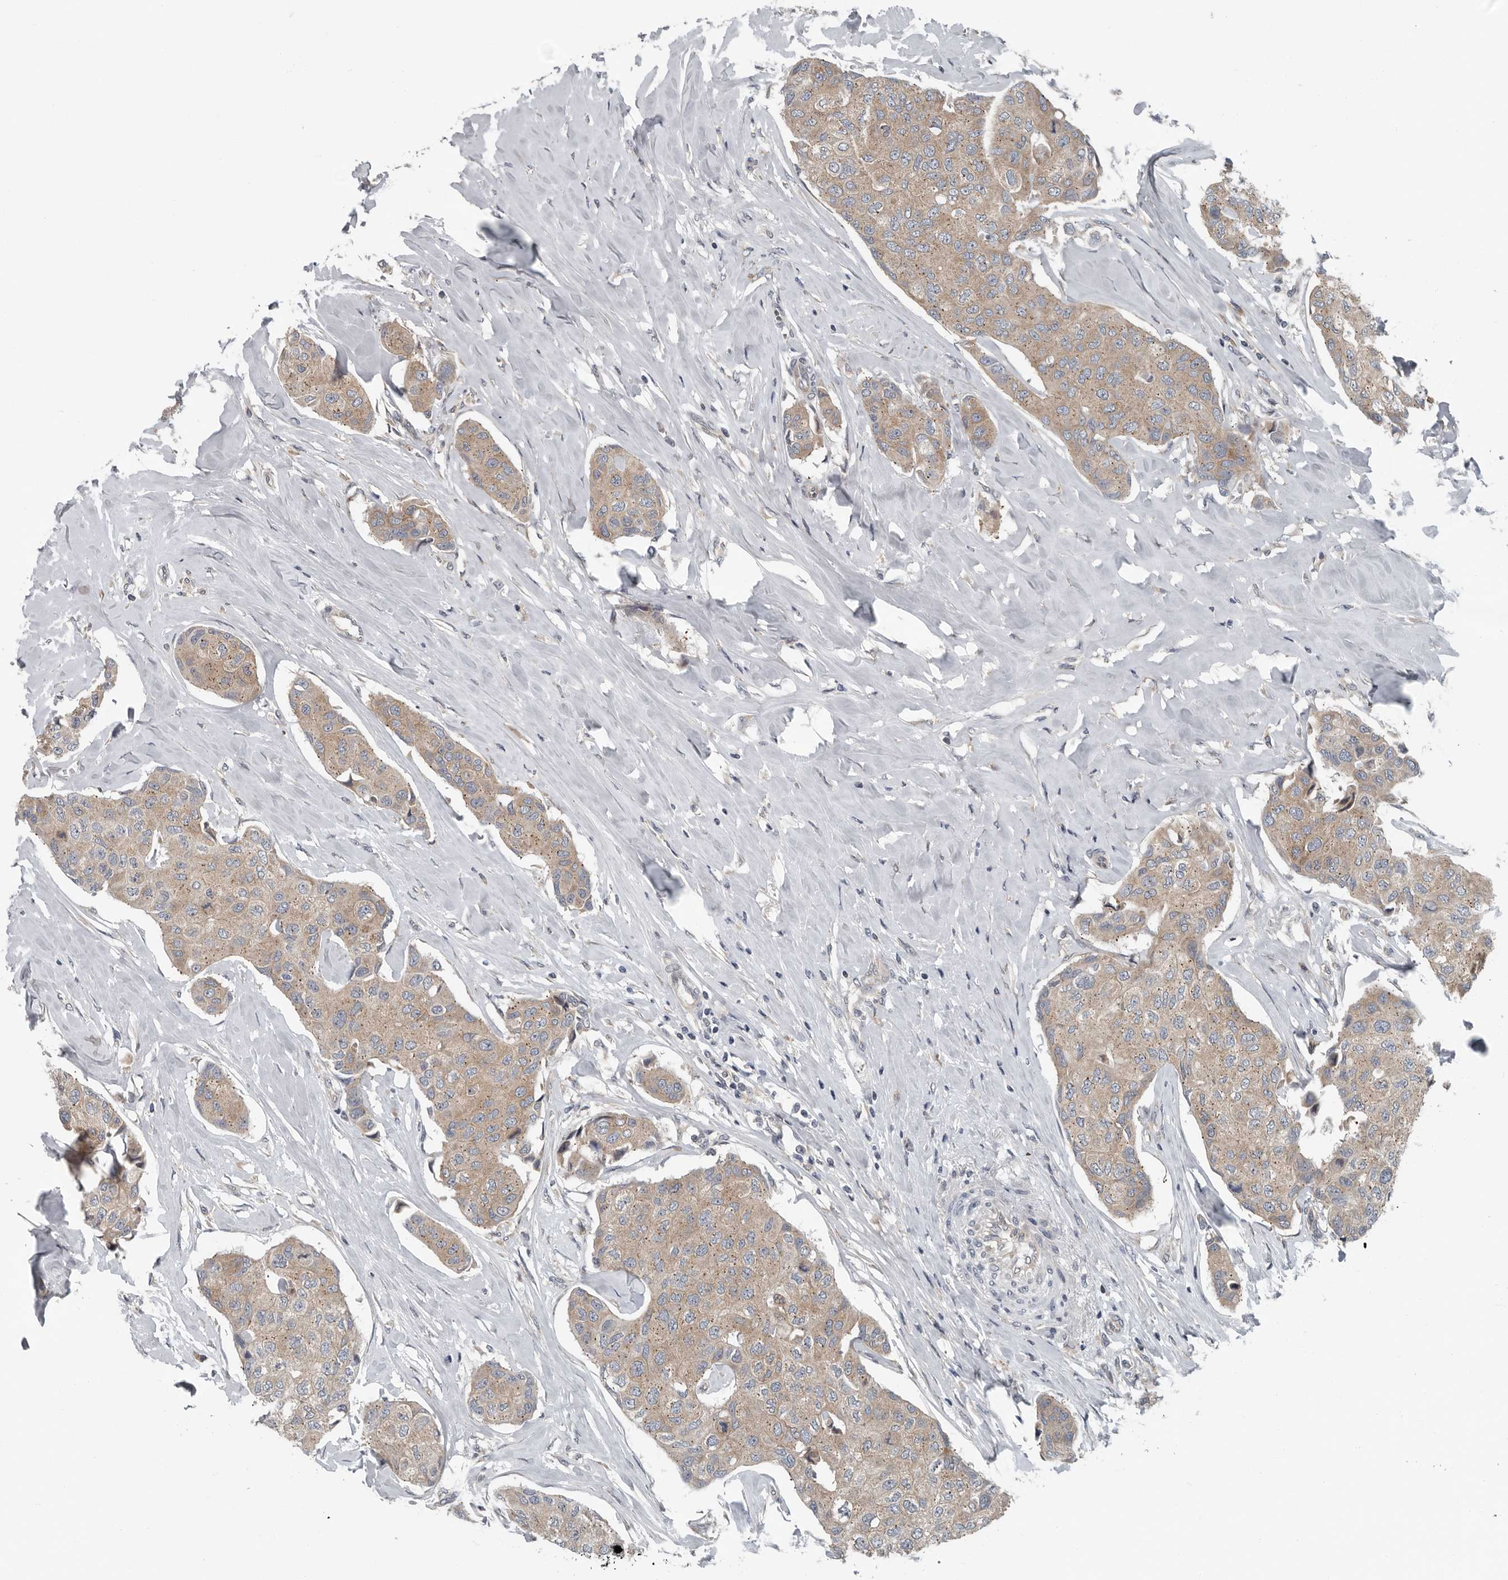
{"staining": {"intensity": "weak", "quantity": ">75%", "location": "cytoplasmic/membranous"}, "tissue": "breast cancer", "cell_type": "Tumor cells", "image_type": "cancer", "snomed": [{"axis": "morphology", "description": "Duct carcinoma"}, {"axis": "topography", "description": "Breast"}], "caption": "IHC (DAB (3,3'-diaminobenzidine)) staining of human breast cancer demonstrates weak cytoplasmic/membranous protein positivity in about >75% of tumor cells.", "gene": "TMEM199", "patient": {"sex": "female", "age": 80}}